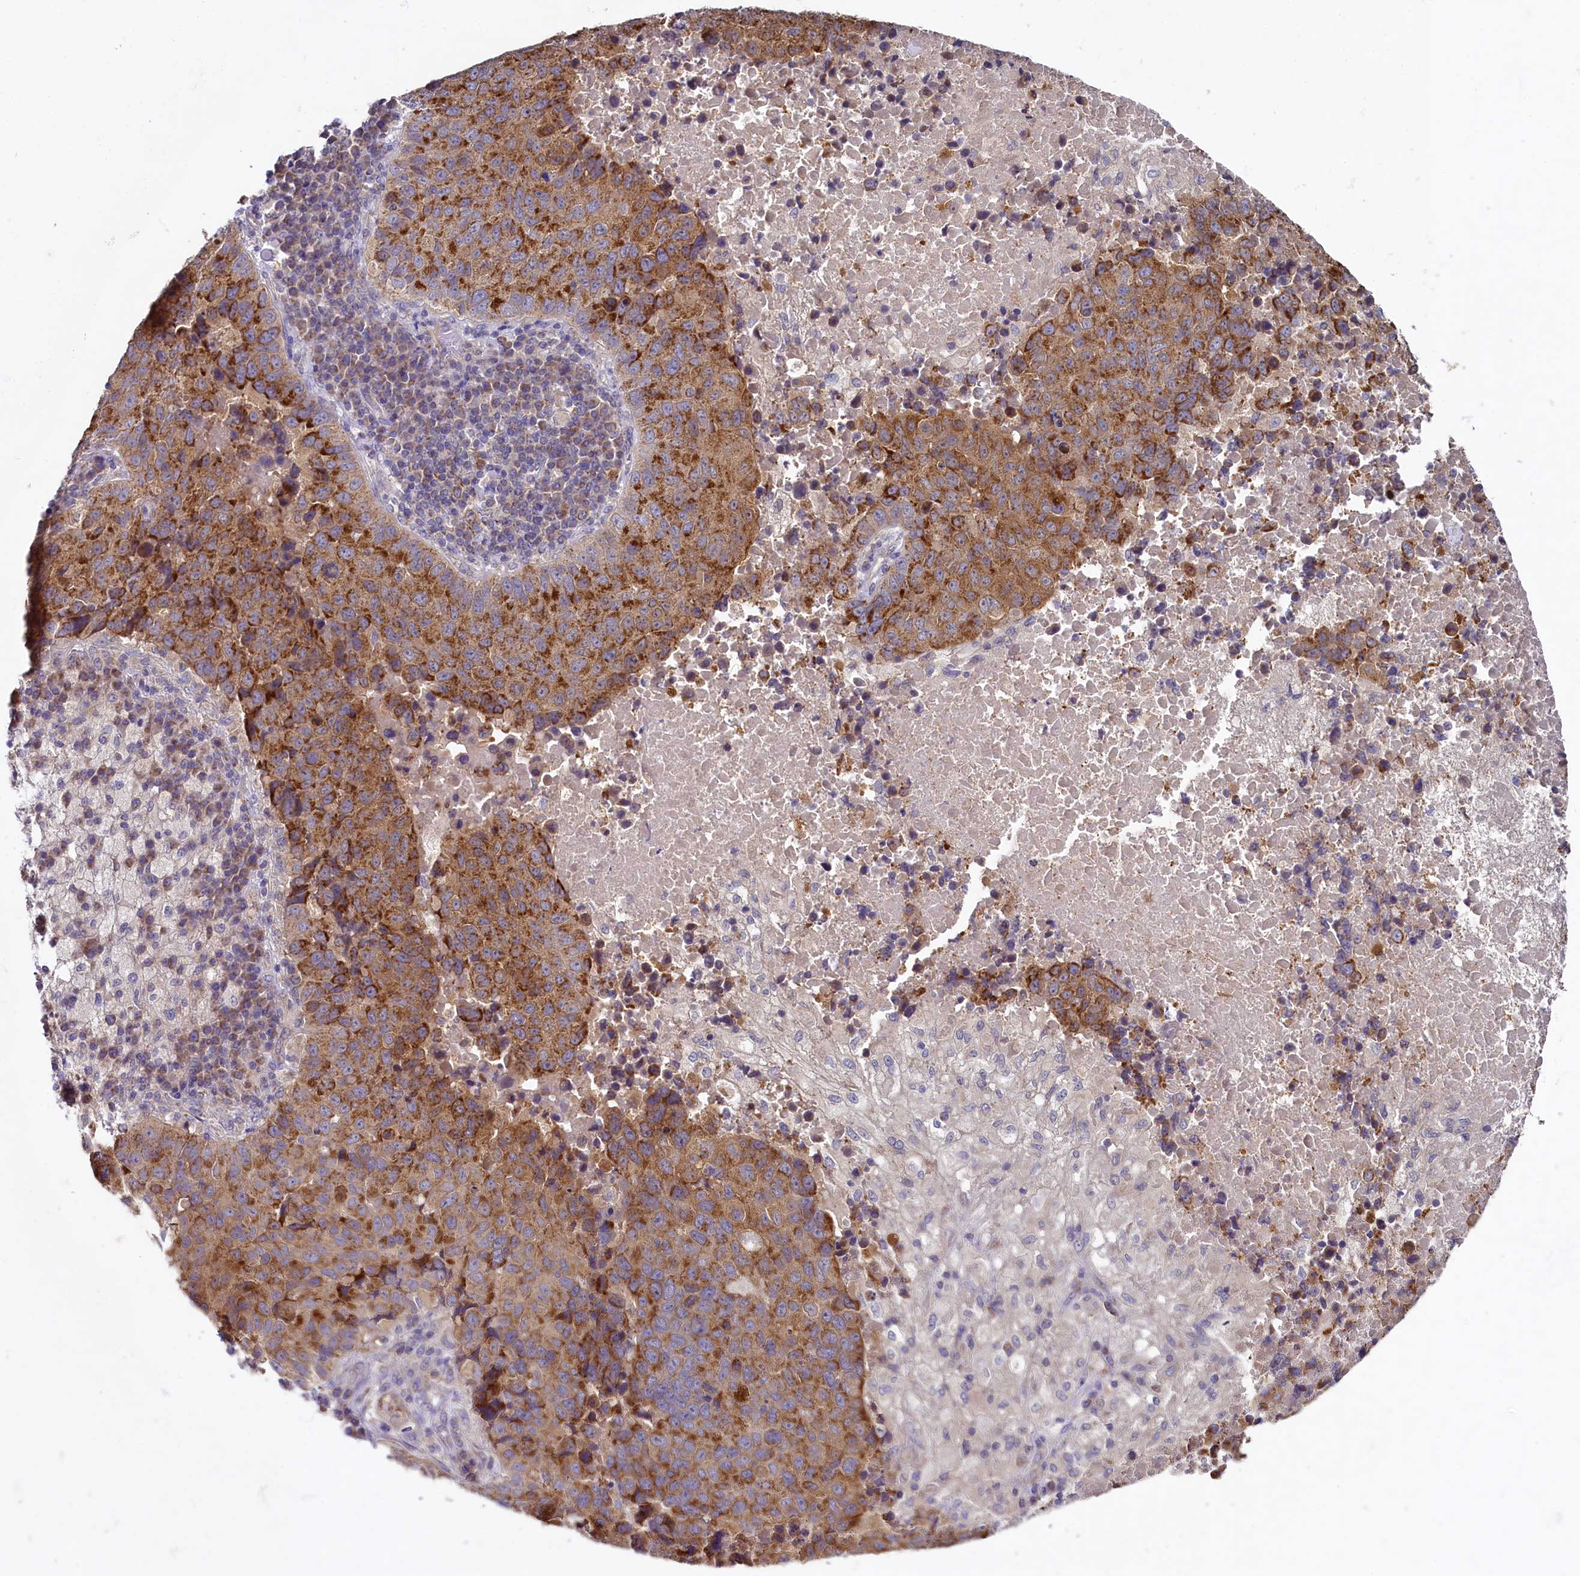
{"staining": {"intensity": "moderate", "quantity": ">75%", "location": "cytoplasmic/membranous"}, "tissue": "lung cancer", "cell_type": "Tumor cells", "image_type": "cancer", "snomed": [{"axis": "morphology", "description": "Squamous cell carcinoma, NOS"}, {"axis": "topography", "description": "Lung"}], "caption": "Immunohistochemistry (IHC) histopathology image of lung cancer (squamous cell carcinoma) stained for a protein (brown), which displays medium levels of moderate cytoplasmic/membranous expression in about >75% of tumor cells.", "gene": "MRPL57", "patient": {"sex": "male", "age": 73}}